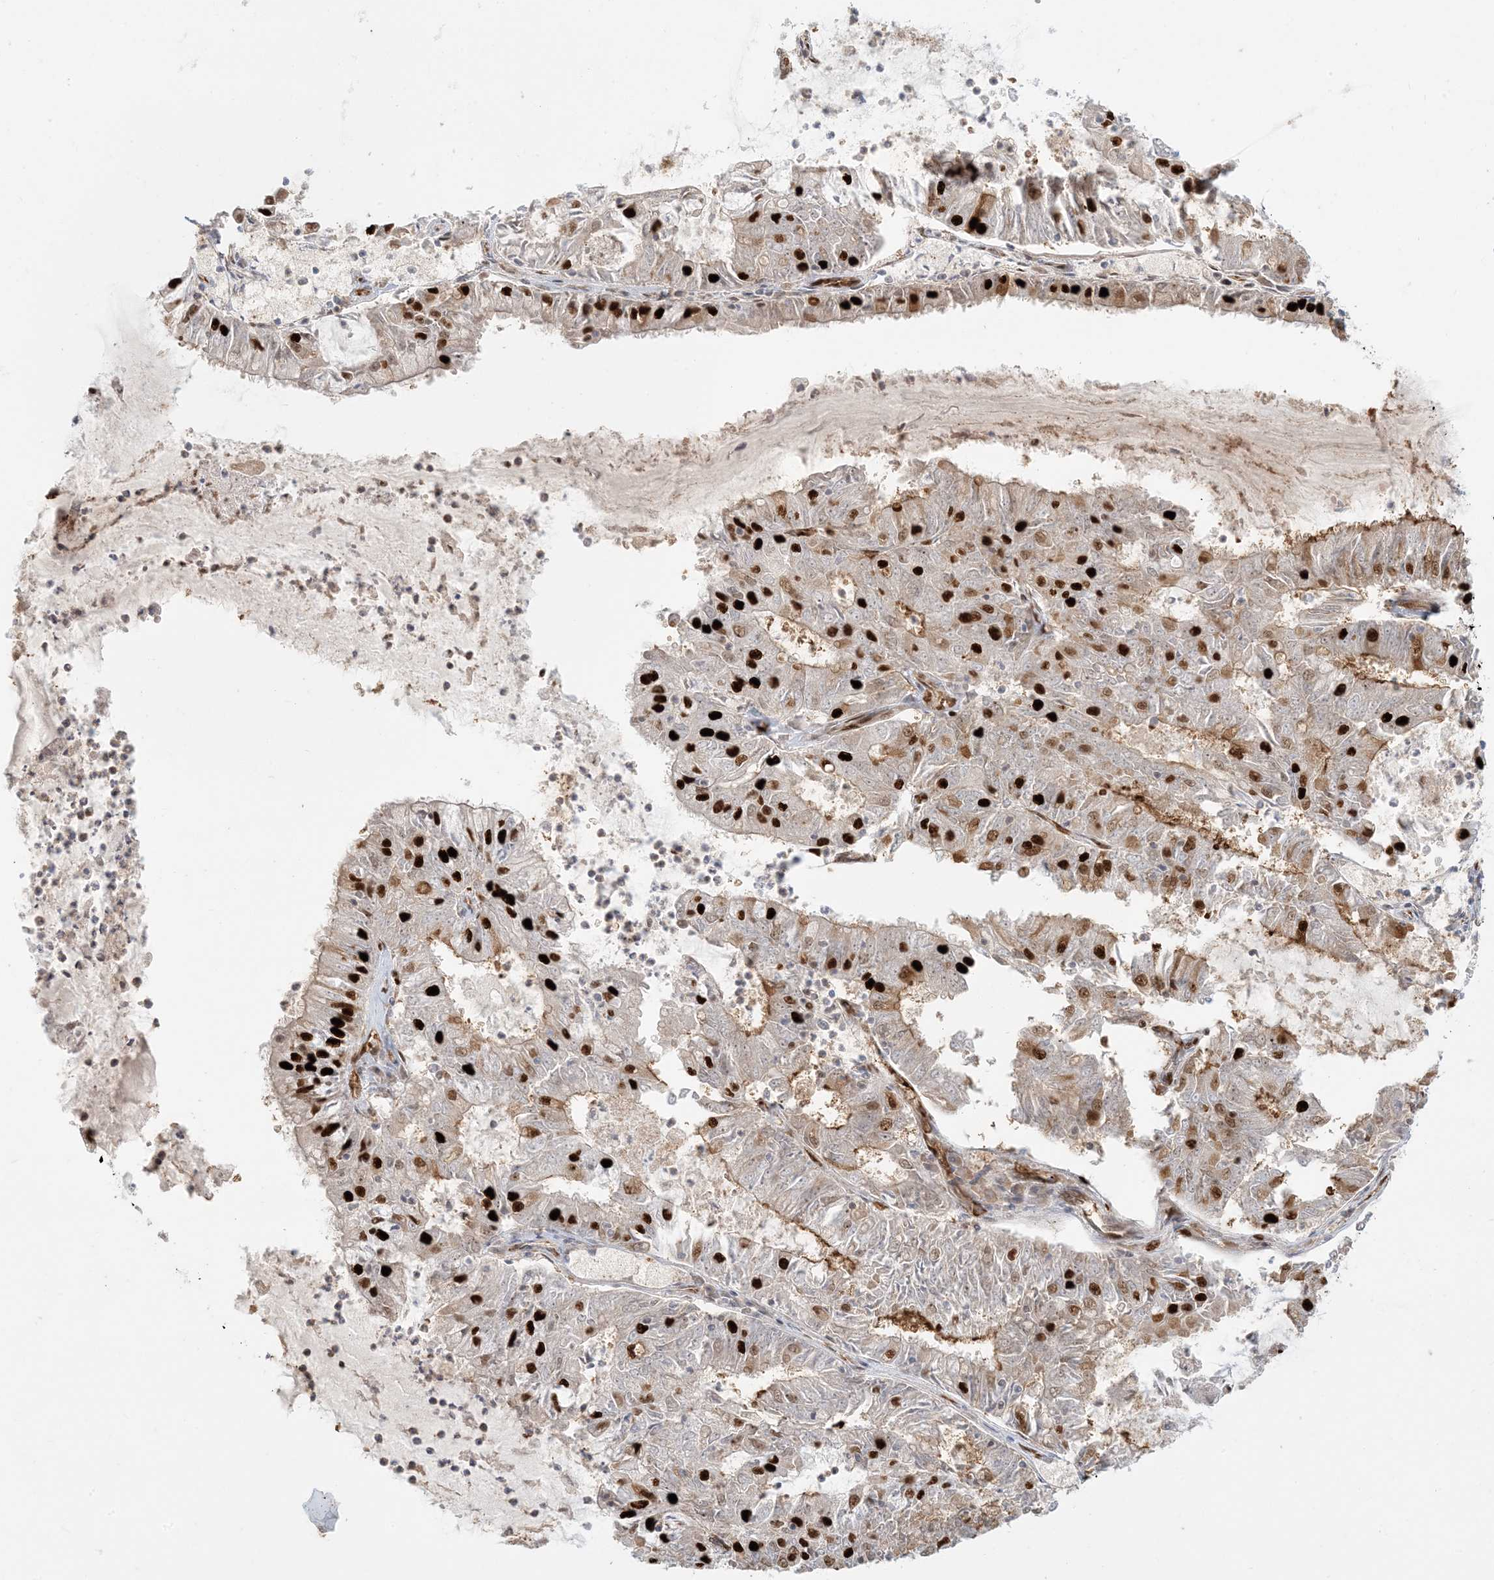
{"staining": {"intensity": "strong", "quantity": "25%-75%", "location": "cytoplasmic/membranous,nuclear"}, "tissue": "endometrial cancer", "cell_type": "Tumor cells", "image_type": "cancer", "snomed": [{"axis": "morphology", "description": "Adenocarcinoma, NOS"}, {"axis": "topography", "description": "Endometrium"}], "caption": "This is an image of immunohistochemistry (IHC) staining of adenocarcinoma (endometrial), which shows strong staining in the cytoplasmic/membranous and nuclear of tumor cells.", "gene": "CKS2", "patient": {"sex": "female", "age": 57}}